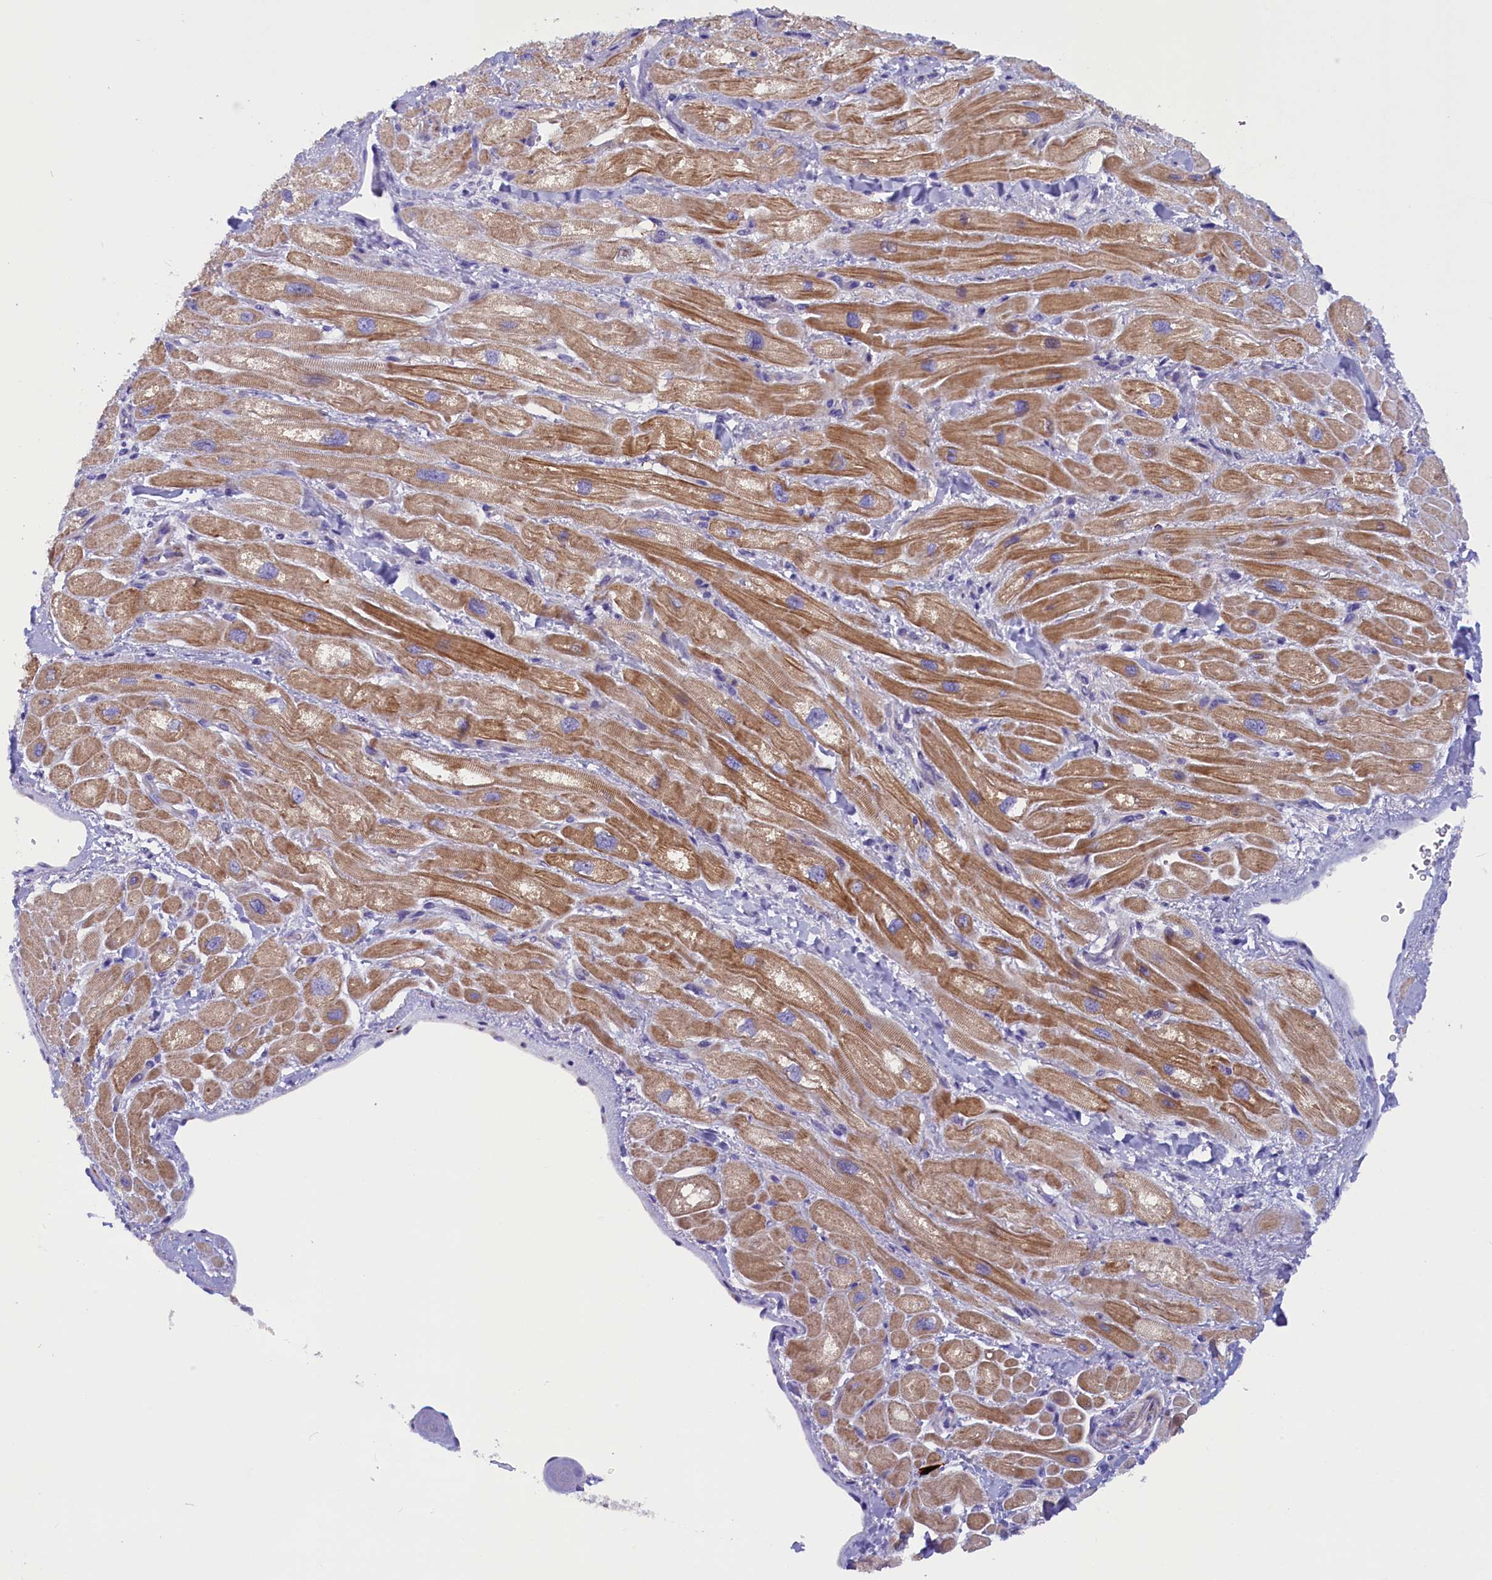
{"staining": {"intensity": "moderate", "quantity": ">75%", "location": "cytoplasmic/membranous"}, "tissue": "heart muscle", "cell_type": "Cardiomyocytes", "image_type": "normal", "snomed": [{"axis": "morphology", "description": "Normal tissue, NOS"}, {"axis": "topography", "description": "Heart"}], "caption": "Cardiomyocytes display medium levels of moderate cytoplasmic/membranous positivity in approximately >75% of cells in normal human heart muscle. (Stains: DAB in brown, nuclei in blue, Microscopy: brightfield microscopy at high magnification).", "gene": "RTTN", "patient": {"sex": "male", "age": 65}}